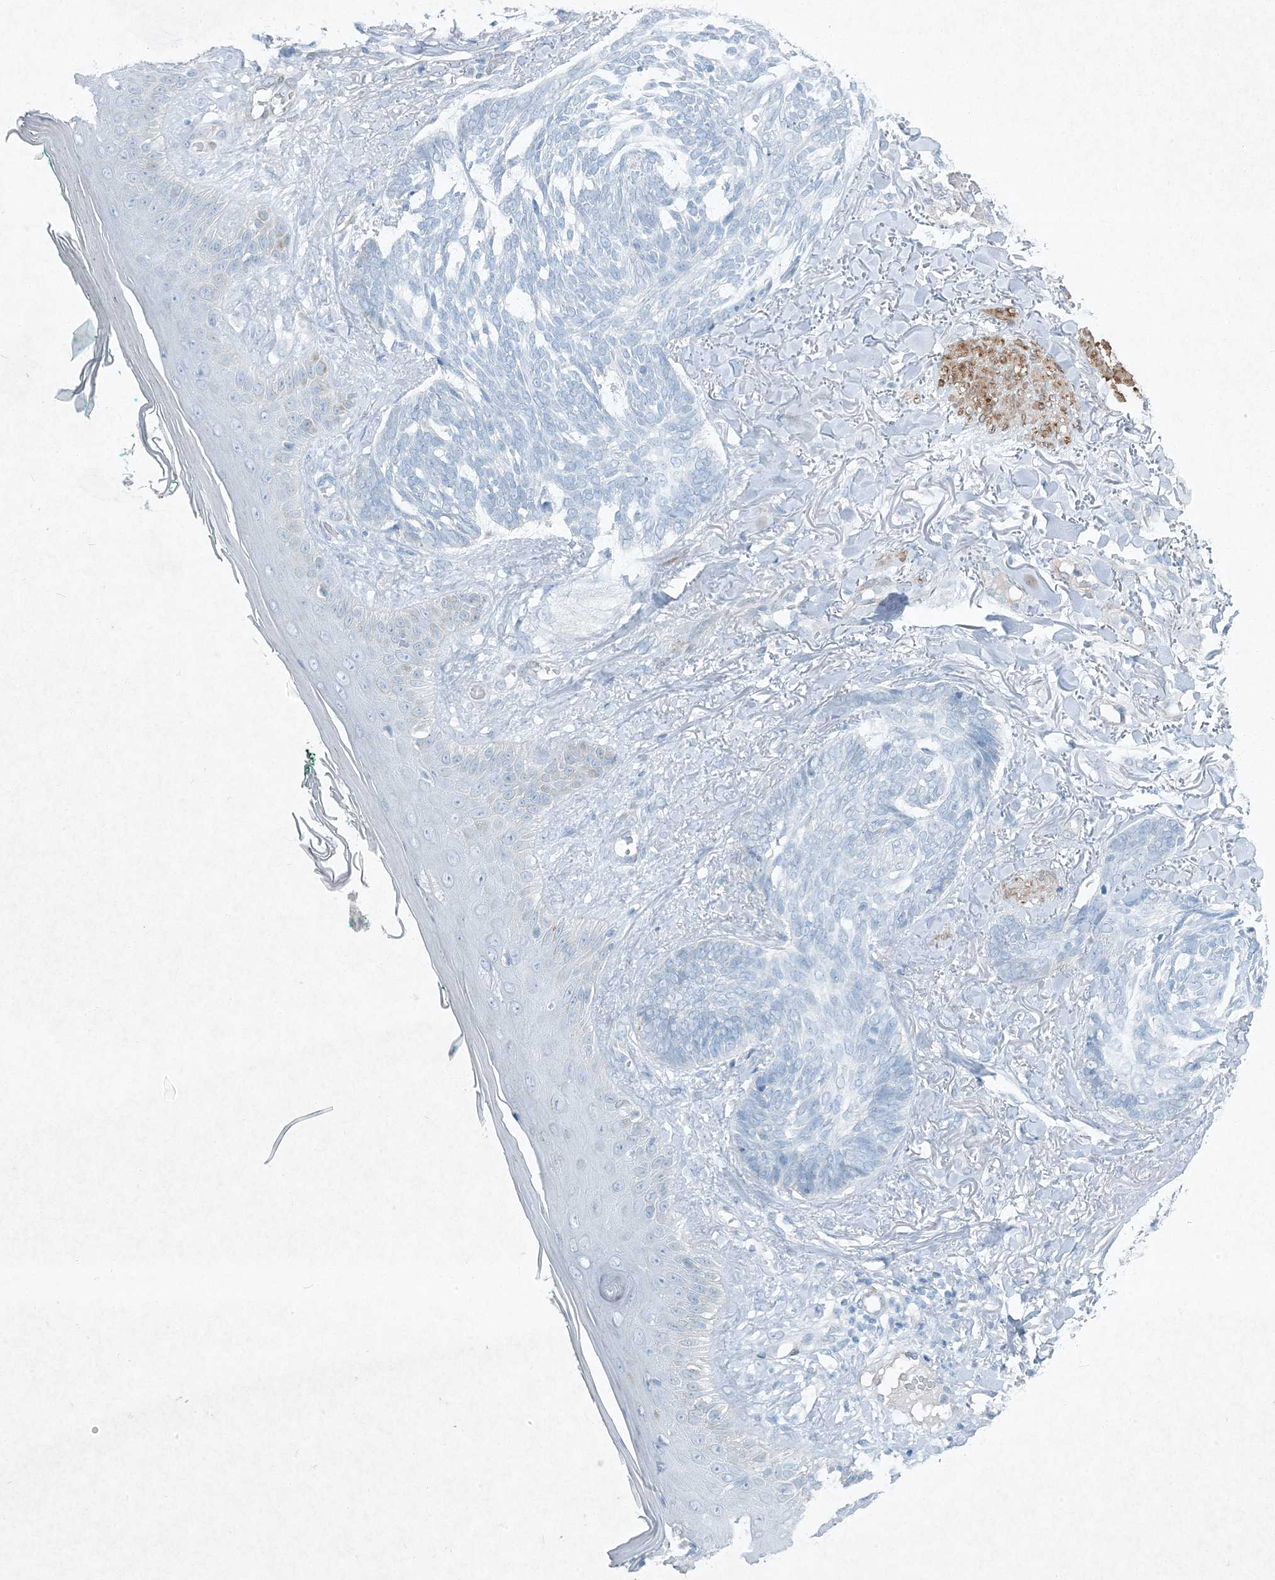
{"staining": {"intensity": "negative", "quantity": "none", "location": "none"}, "tissue": "skin cancer", "cell_type": "Tumor cells", "image_type": "cancer", "snomed": [{"axis": "morphology", "description": "Basal cell carcinoma"}, {"axis": "topography", "description": "Skin"}], "caption": "IHC of human skin cancer displays no expression in tumor cells. (DAB (3,3'-diaminobenzidine) immunohistochemistry (IHC) visualized using brightfield microscopy, high magnification).", "gene": "PGM5", "patient": {"sex": "male", "age": 43}}